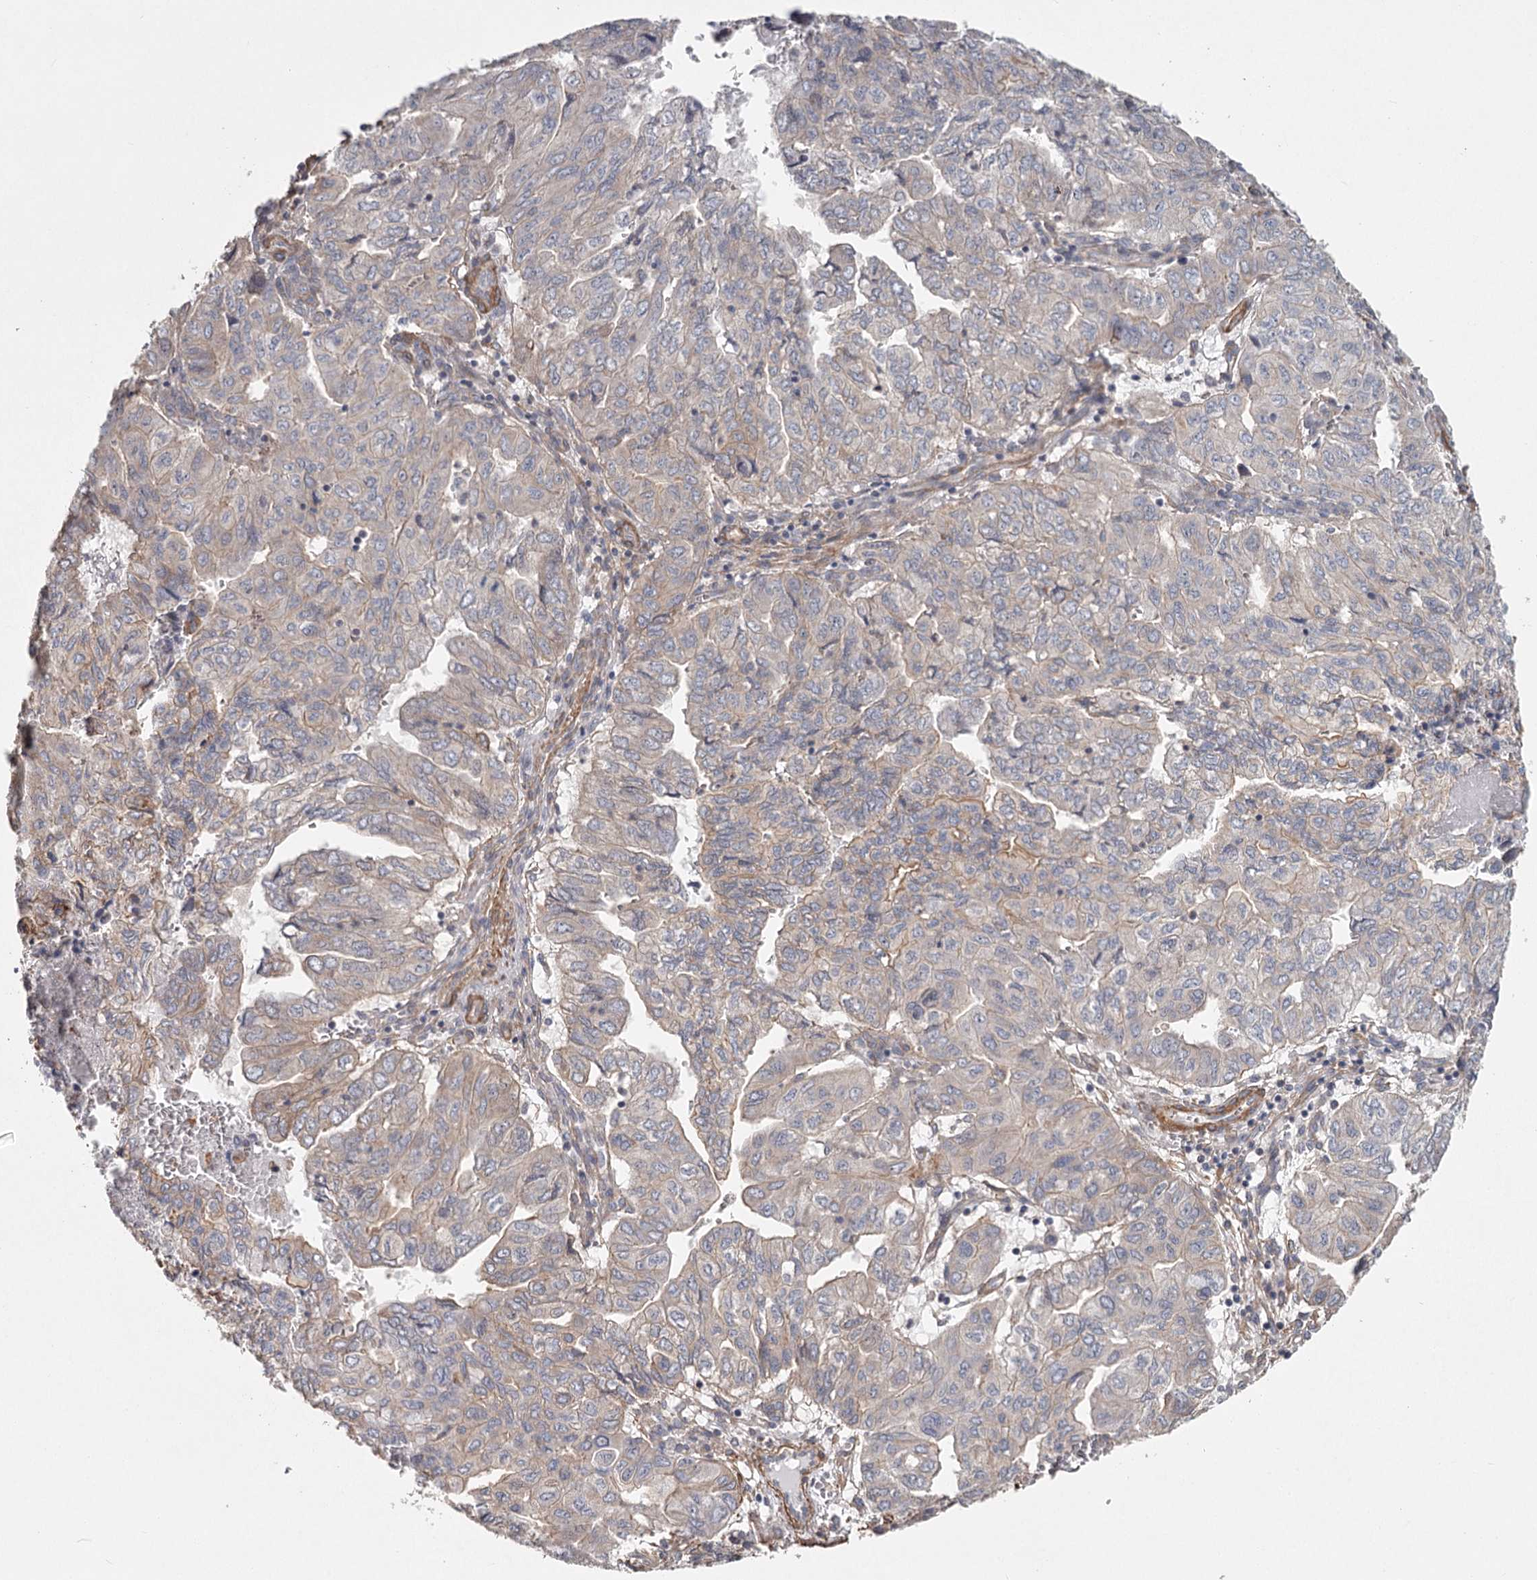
{"staining": {"intensity": "weak", "quantity": "<25%", "location": "cytoplasmic/membranous"}, "tissue": "pancreatic cancer", "cell_type": "Tumor cells", "image_type": "cancer", "snomed": [{"axis": "morphology", "description": "Adenocarcinoma, NOS"}, {"axis": "topography", "description": "Pancreas"}], "caption": "The micrograph shows no significant positivity in tumor cells of adenocarcinoma (pancreatic).", "gene": "DHRS9", "patient": {"sex": "male", "age": 51}}